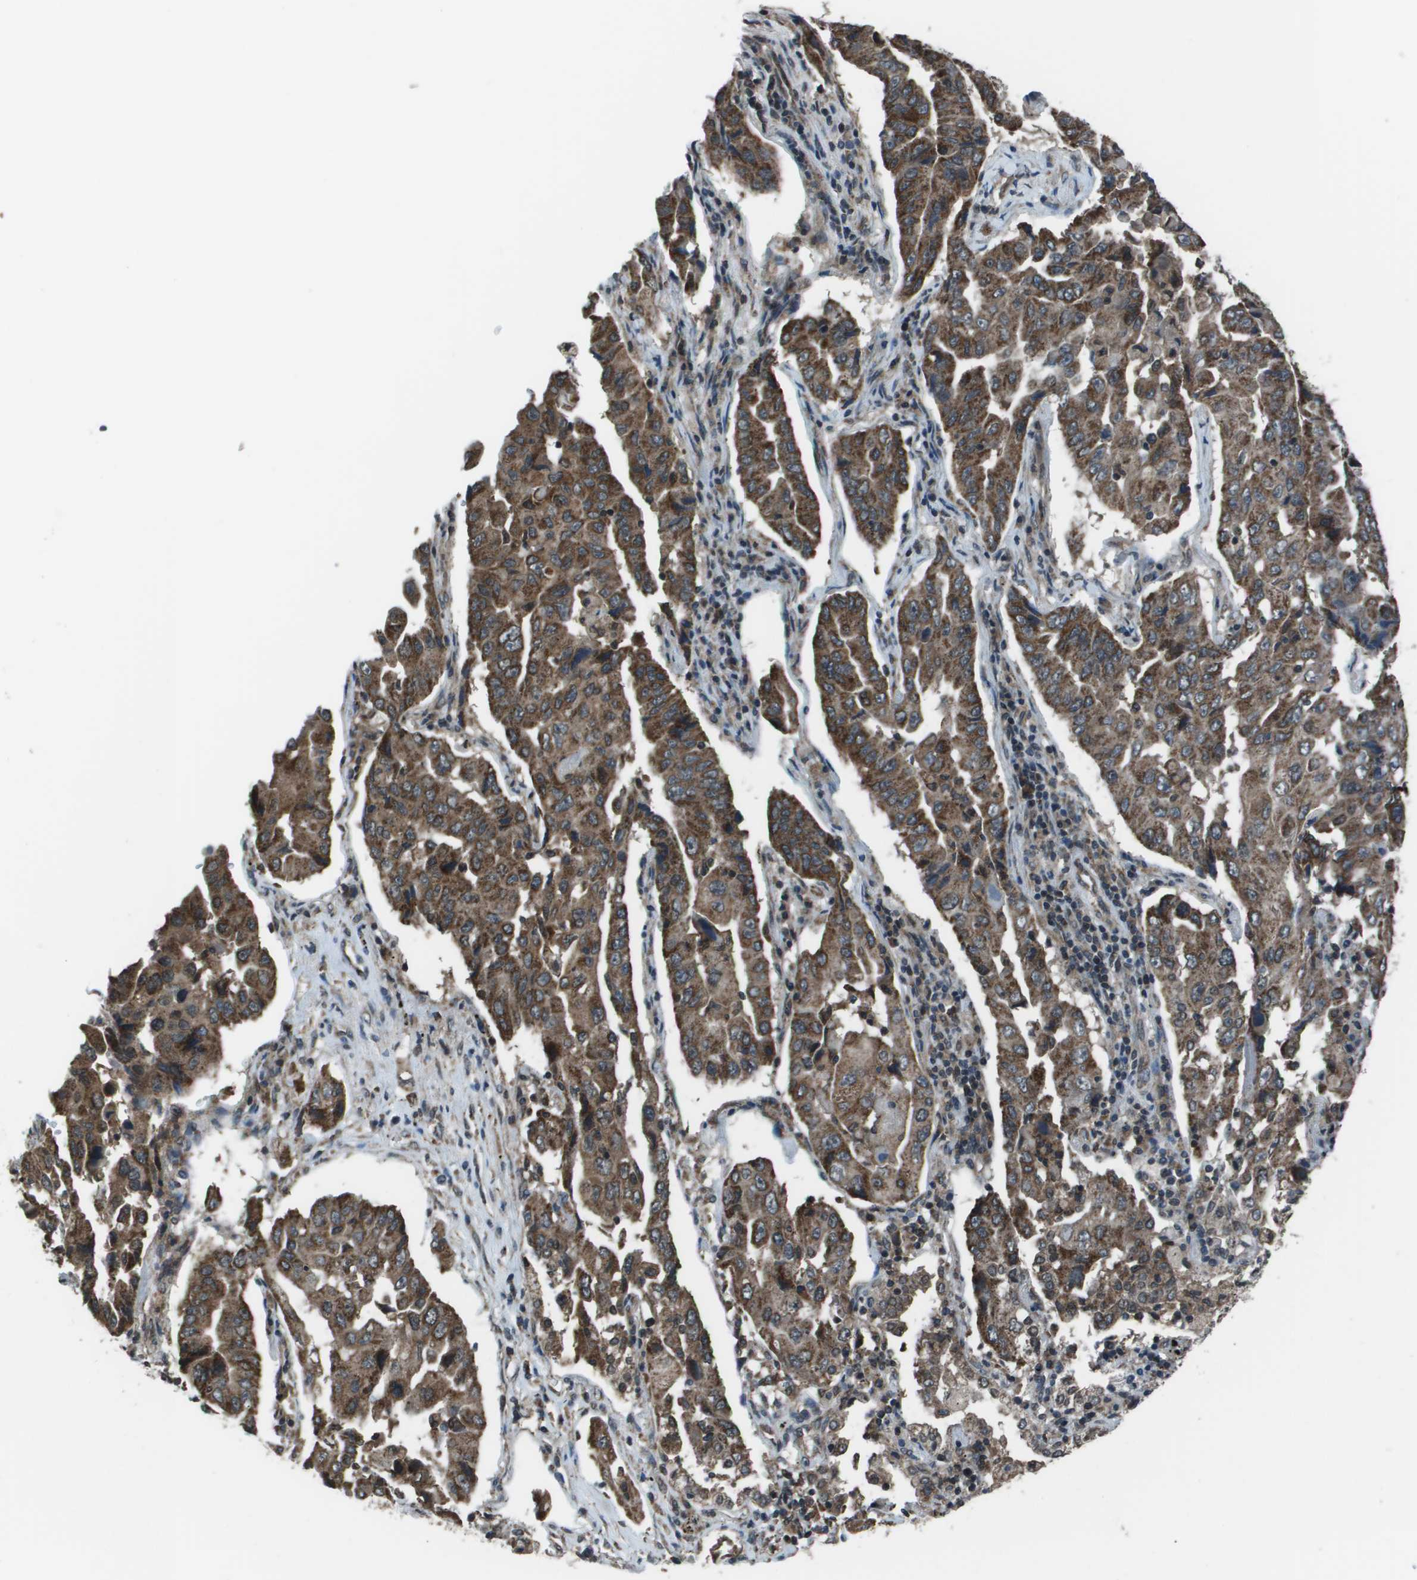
{"staining": {"intensity": "moderate", "quantity": ">75%", "location": "cytoplasmic/membranous"}, "tissue": "lung cancer", "cell_type": "Tumor cells", "image_type": "cancer", "snomed": [{"axis": "morphology", "description": "Adenocarcinoma, NOS"}, {"axis": "topography", "description": "Lung"}], "caption": "Tumor cells show medium levels of moderate cytoplasmic/membranous positivity in approximately >75% of cells in human lung adenocarcinoma.", "gene": "PPFIA1", "patient": {"sex": "female", "age": 65}}